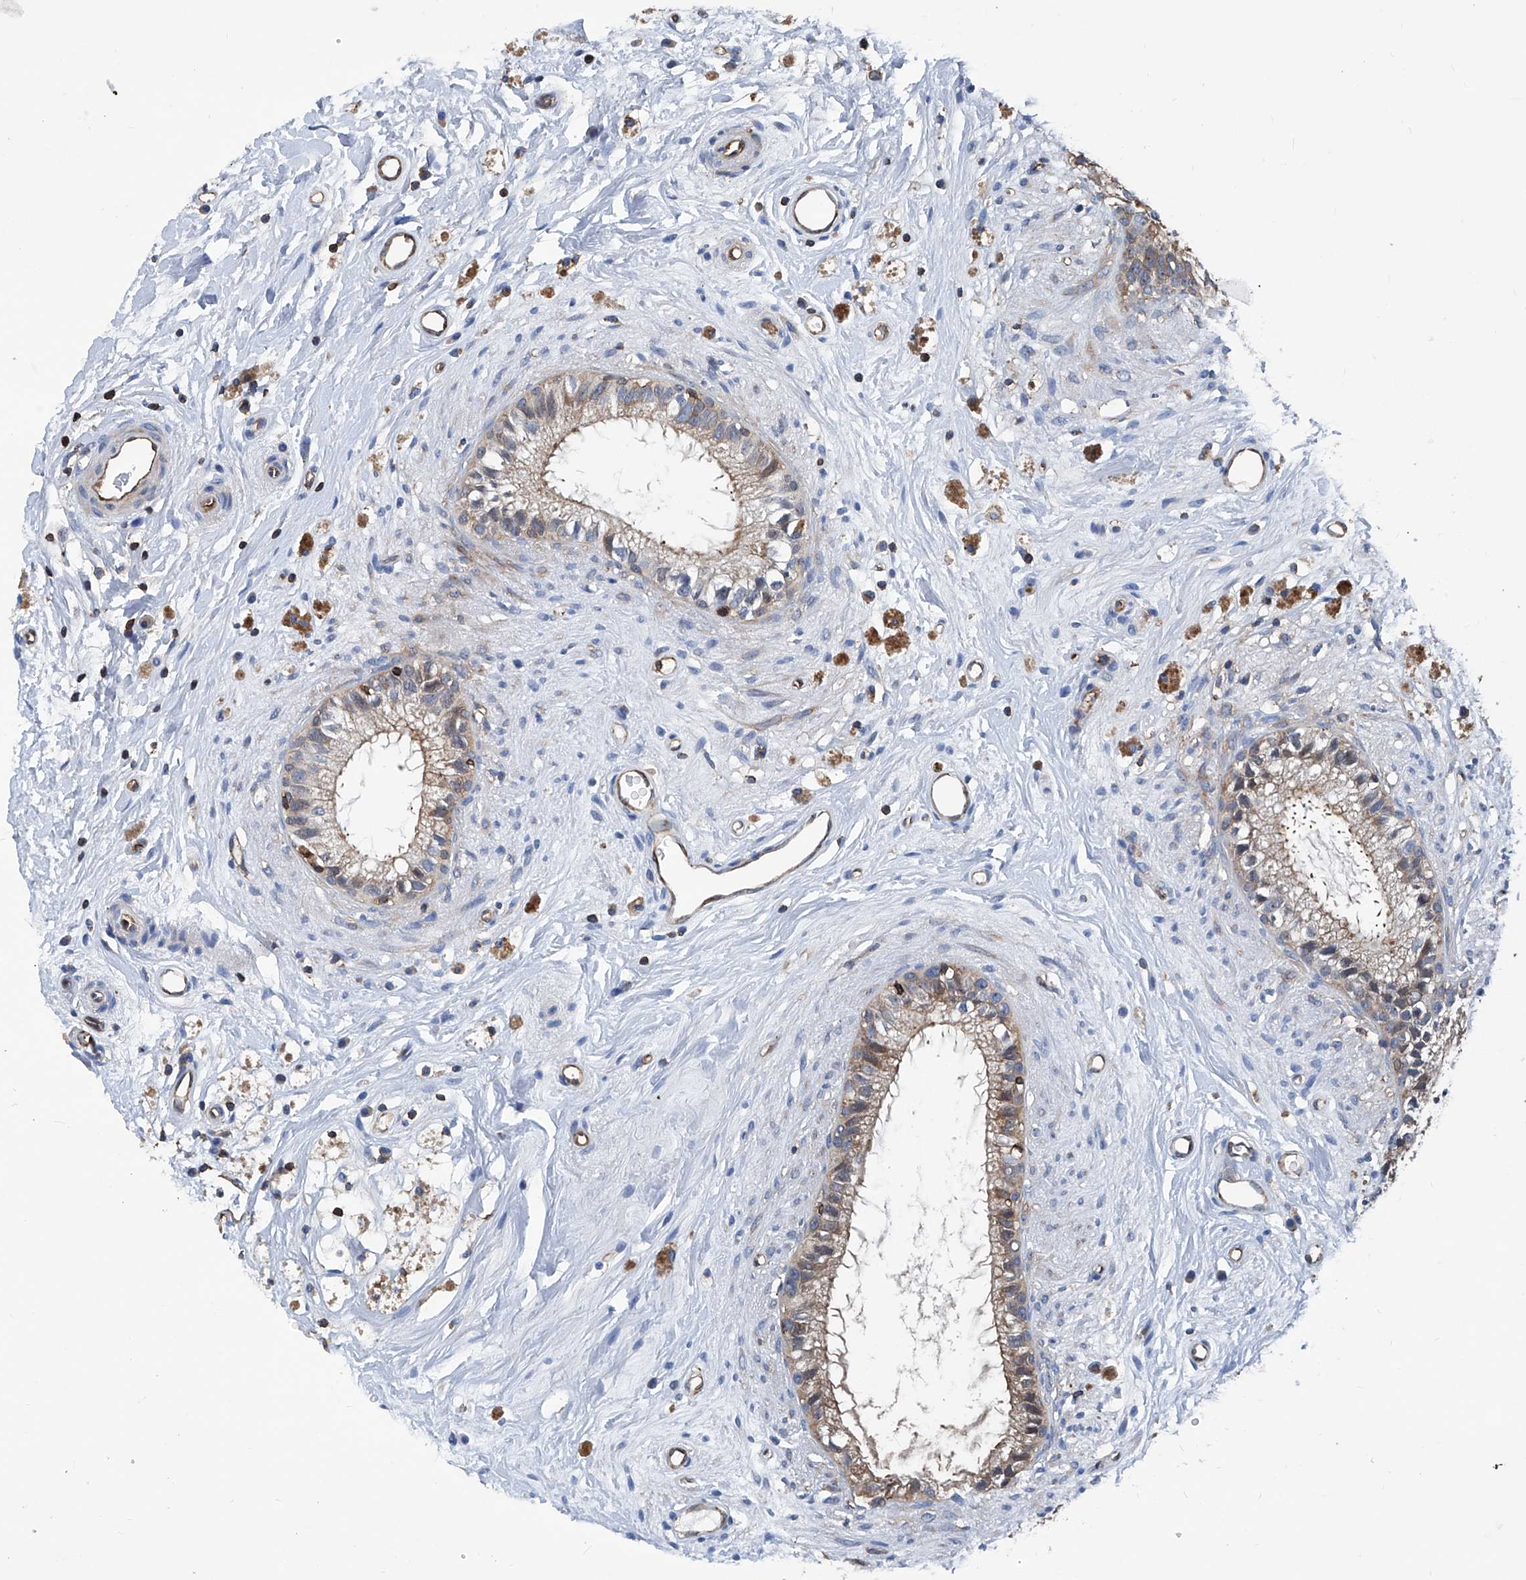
{"staining": {"intensity": "moderate", "quantity": "25%-75%", "location": "cytoplasmic/membranous"}, "tissue": "epididymis", "cell_type": "Glandular cells", "image_type": "normal", "snomed": [{"axis": "morphology", "description": "Normal tissue, NOS"}, {"axis": "topography", "description": "Epididymis"}], "caption": "This micrograph reveals unremarkable epididymis stained with immunohistochemistry to label a protein in brown. The cytoplasmic/membranous of glandular cells show moderate positivity for the protein. Nuclei are counter-stained blue.", "gene": "ZNF484", "patient": {"sex": "male", "age": 80}}